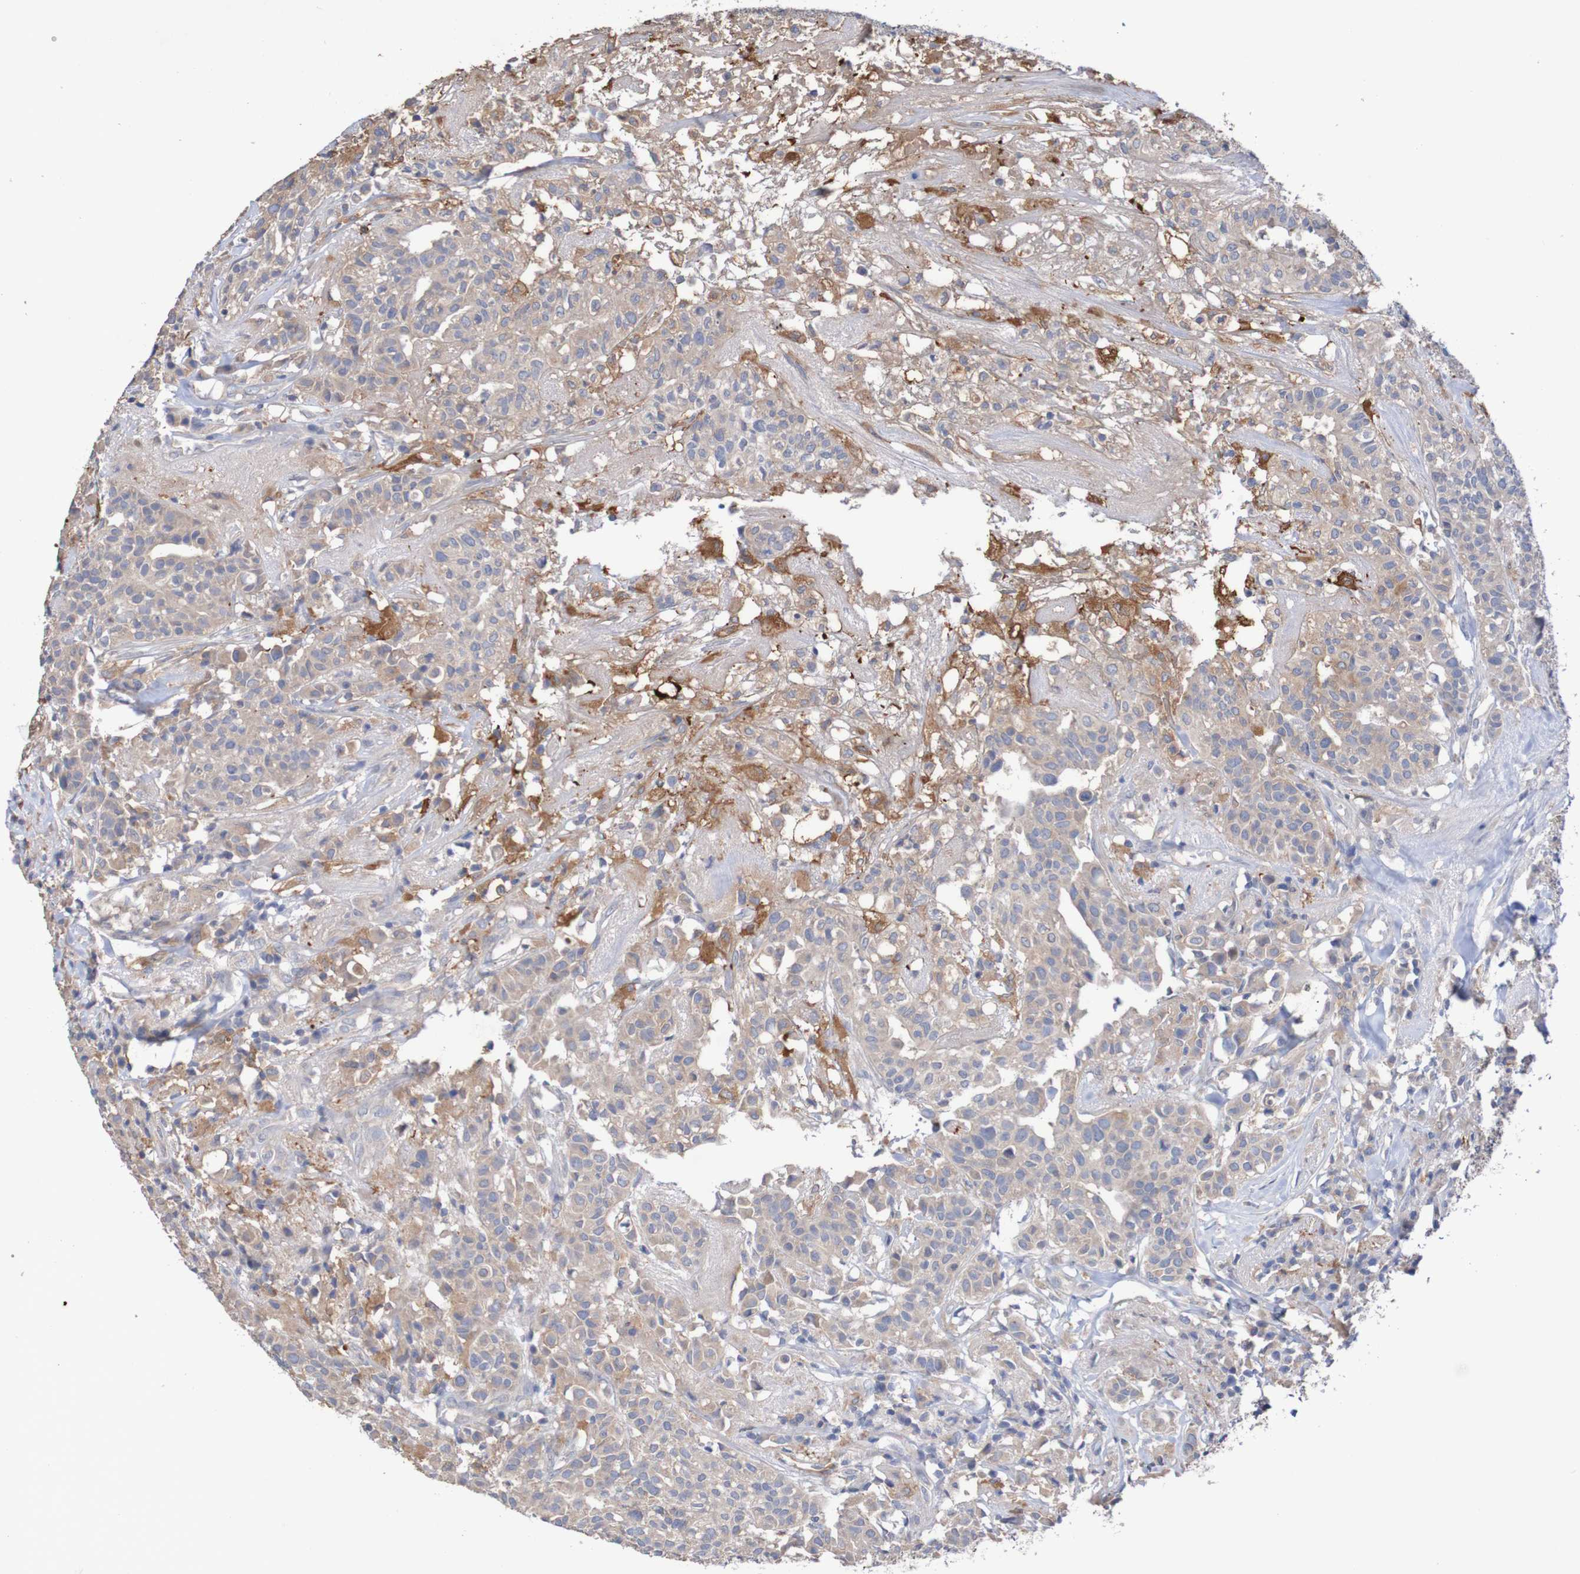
{"staining": {"intensity": "weak", "quantity": "<25%", "location": "cytoplasmic/membranous"}, "tissue": "head and neck cancer", "cell_type": "Tumor cells", "image_type": "cancer", "snomed": [{"axis": "morphology", "description": "Adenocarcinoma, NOS"}, {"axis": "topography", "description": "Salivary gland"}, {"axis": "topography", "description": "Head-Neck"}], "caption": "Tumor cells show no significant expression in head and neck adenocarcinoma.", "gene": "PHYH", "patient": {"sex": "female", "age": 65}}